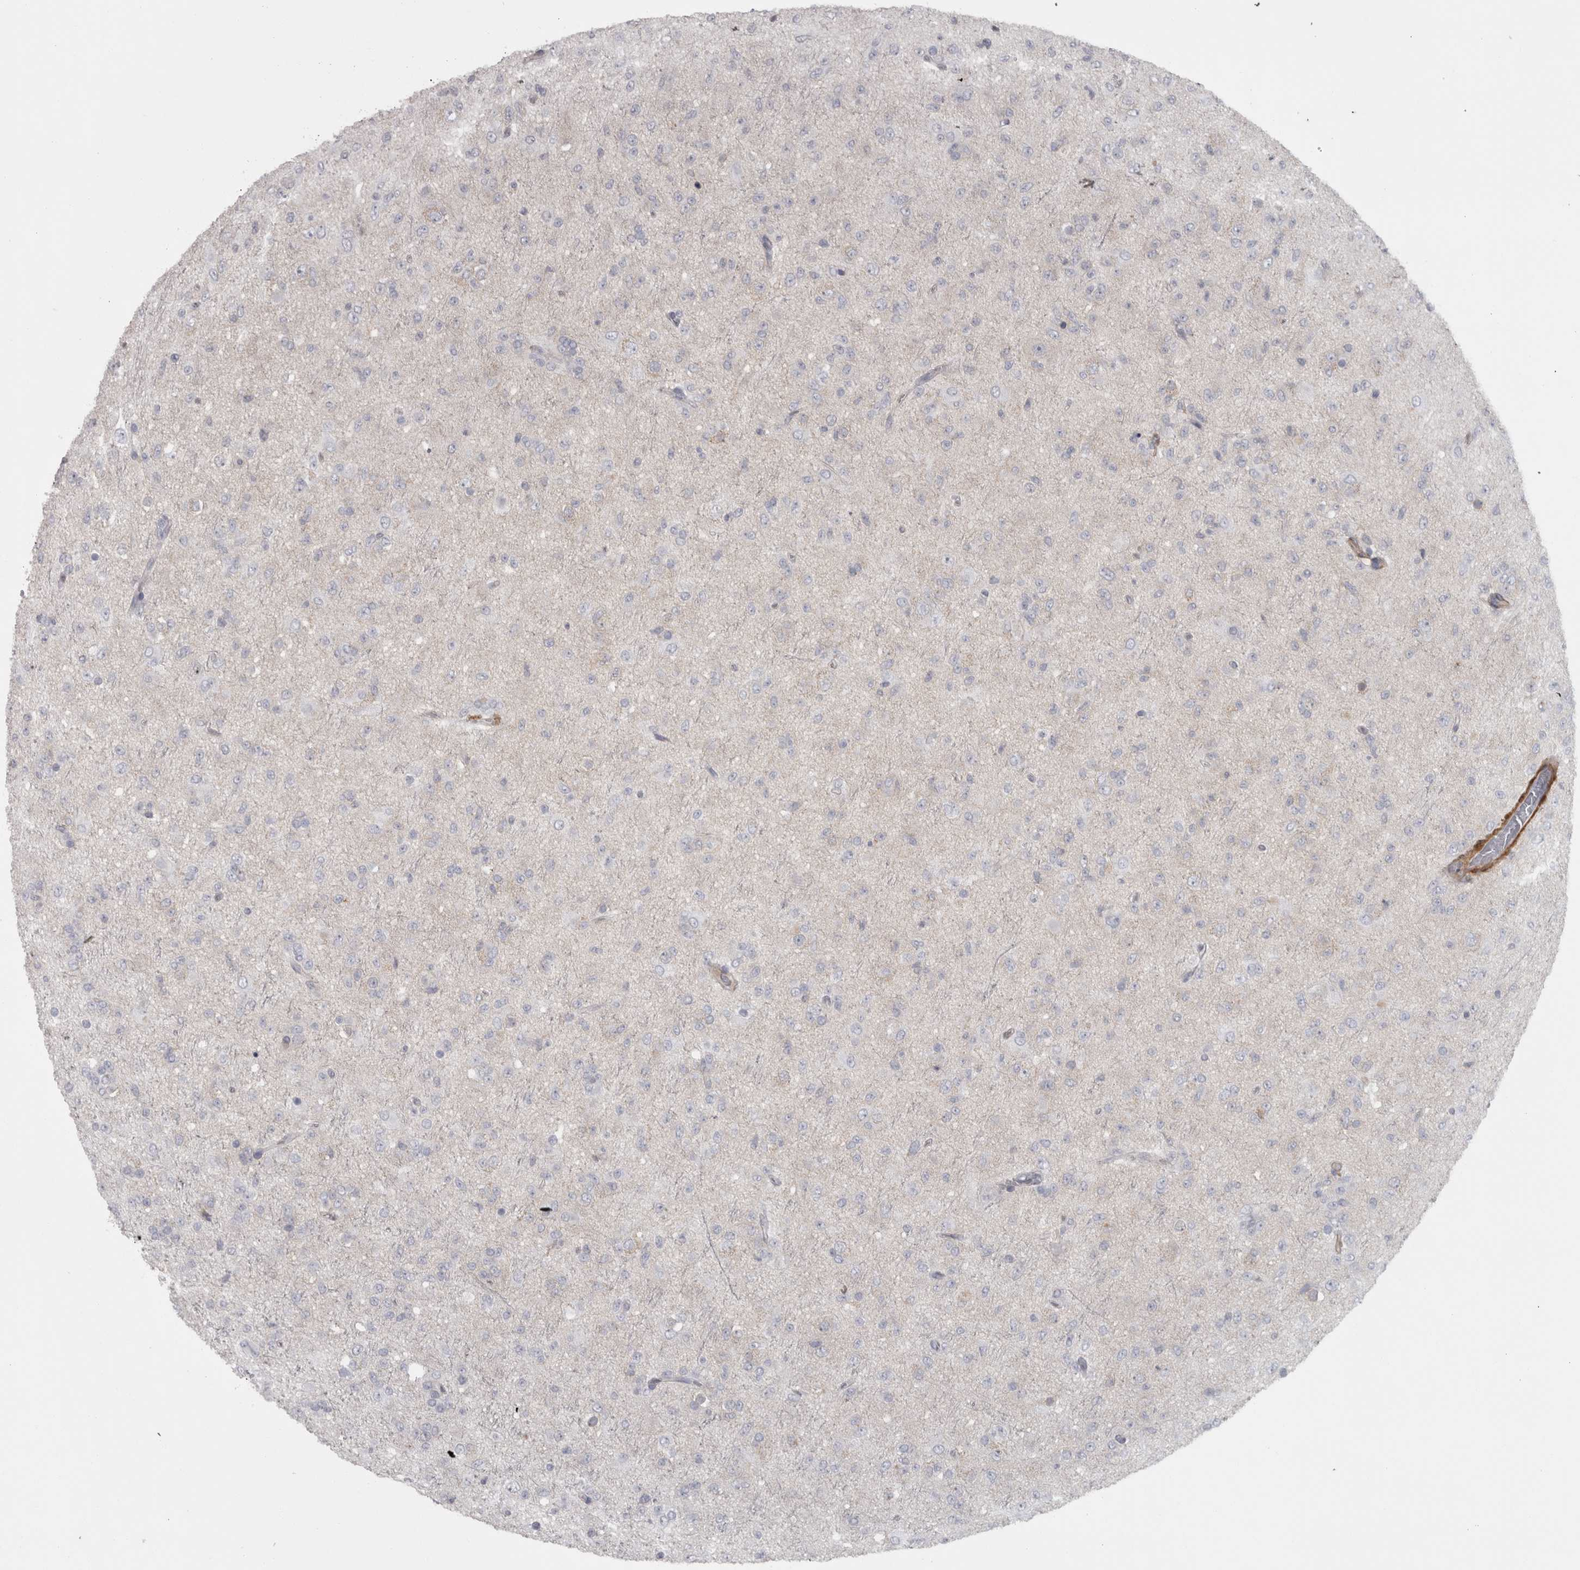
{"staining": {"intensity": "negative", "quantity": "none", "location": "none"}, "tissue": "glioma", "cell_type": "Tumor cells", "image_type": "cancer", "snomed": [{"axis": "morphology", "description": "Glioma, malignant, Low grade"}, {"axis": "topography", "description": "Brain"}], "caption": "Immunohistochemistry (IHC) micrograph of neoplastic tissue: glioma stained with DAB (3,3'-diaminobenzidine) demonstrates no significant protein positivity in tumor cells. (DAB (3,3'-diaminobenzidine) immunohistochemistry (IHC), high magnification).", "gene": "PPP1R12B", "patient": {"sex": "male", "age": 65}}